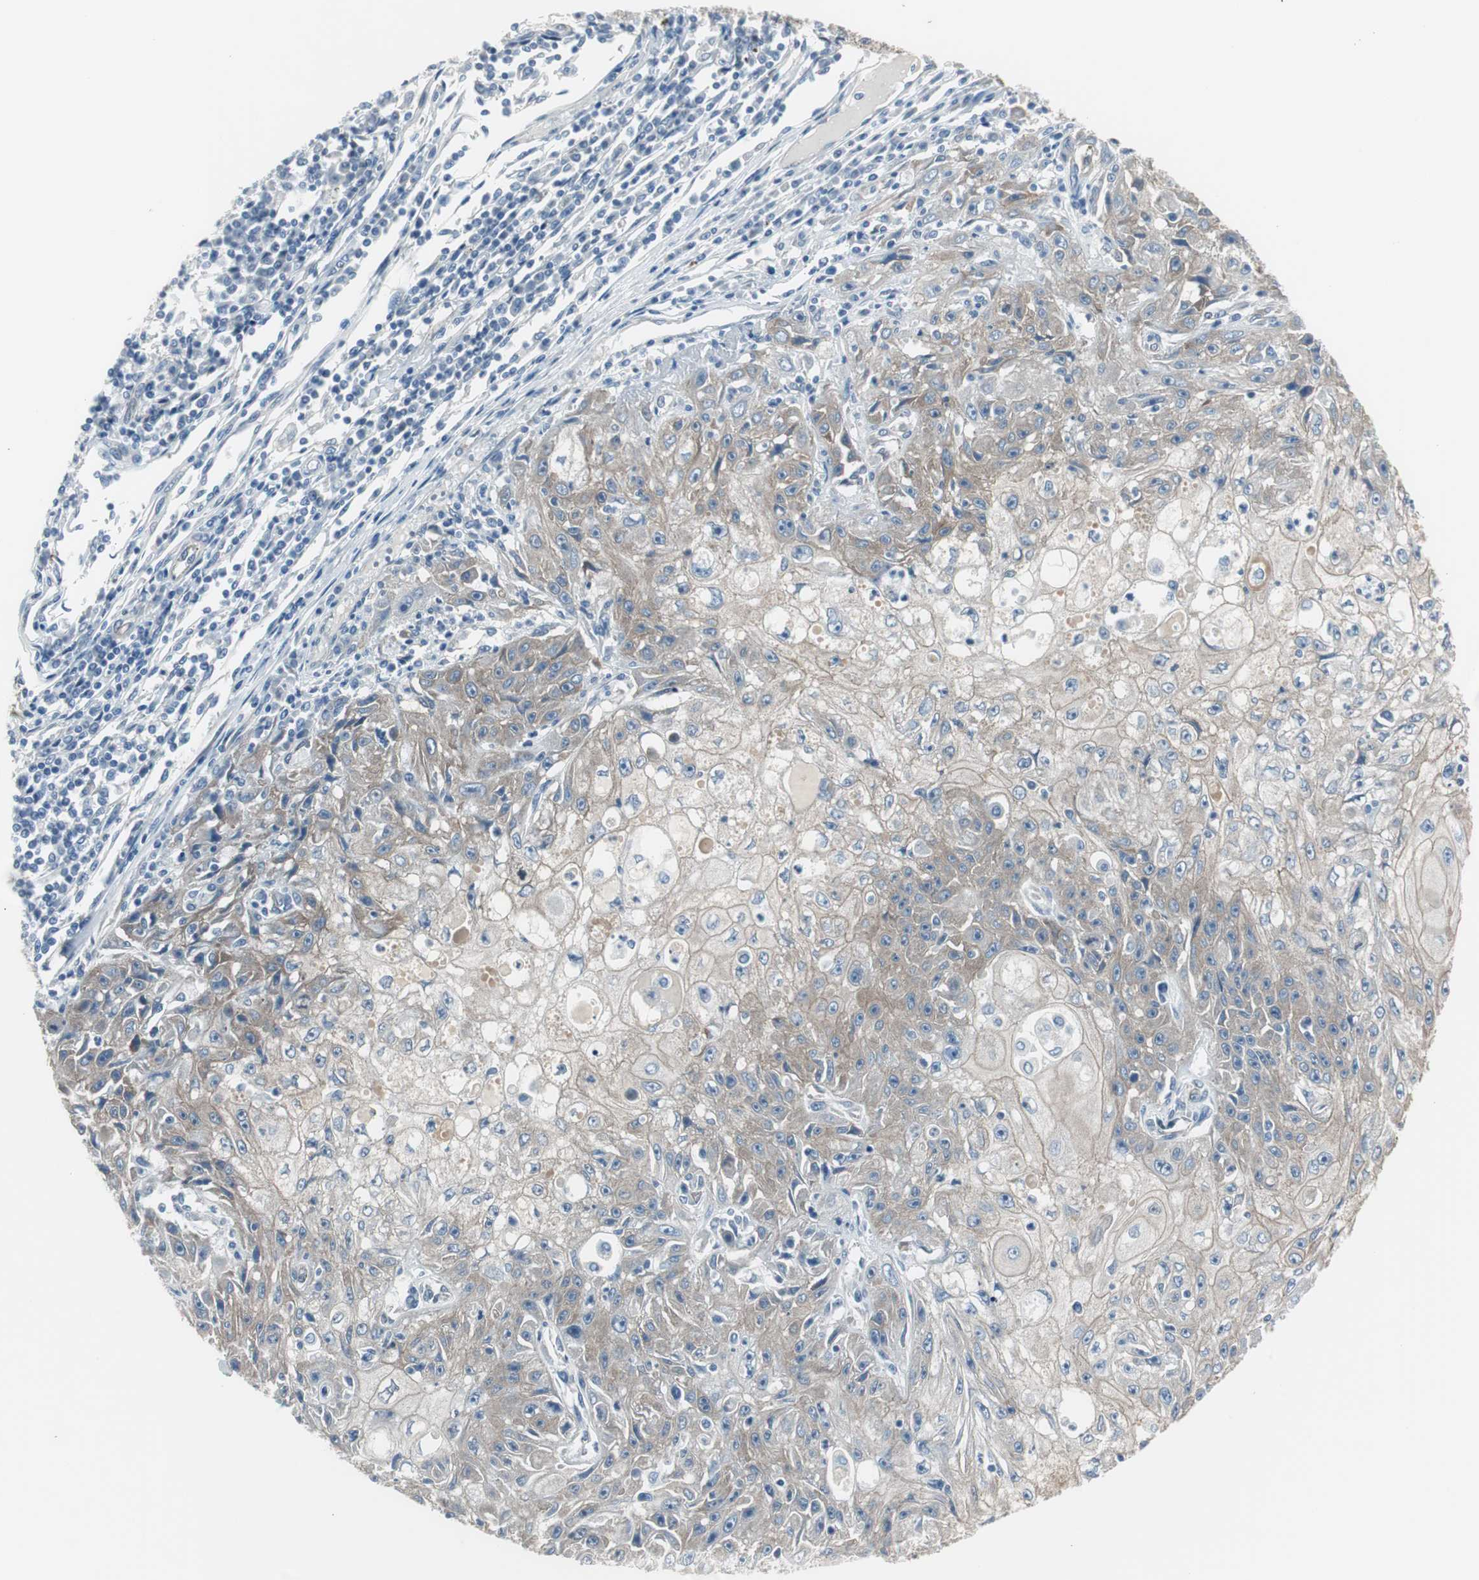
{"staining": {"intensity": "moderate", "quantity": ">75%", "location": "cytoplasmic/membranous"}, "tissue": "skin cancer", "cell_type": "Tumor cells", "image_type": "cancer", "snomed": [{"axis": "morphology", "description": "Squamous cell carcinoma, NOS"}, {"axis": "topography", "description": "Skin"}], "caption": "Moderate cytoplasmic/membranous protein staining is seen in about >75% of tumor cells in skin cancer (squamous cell carcinoma).", "gene": "STXBP4", "patient": {"sex": "male", "age": 75}}